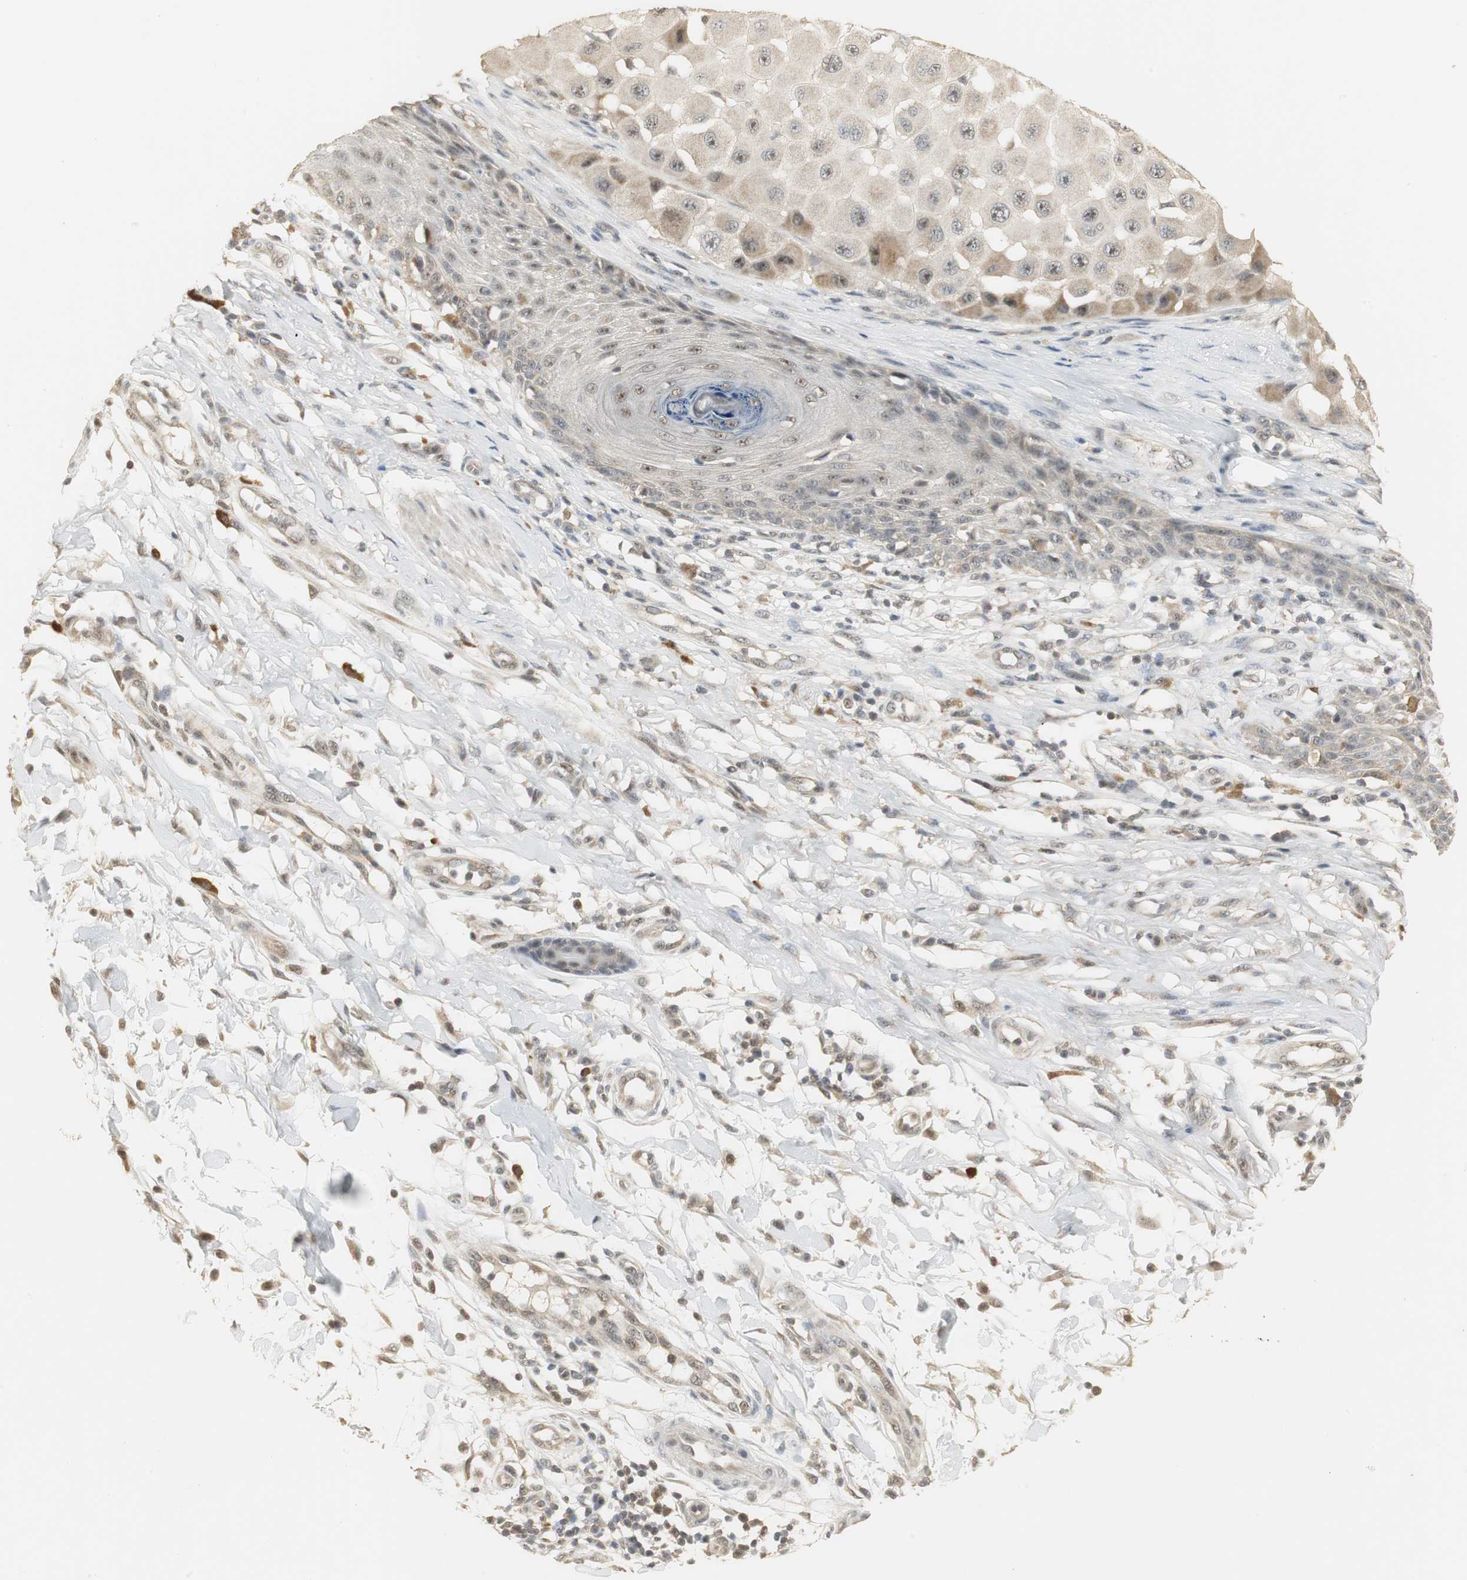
{"staining": {"intensity": "weak", "quantity": "<25%", "location": "cytoplasmic/membranous,nuclear"}, "tissue": "melanoma", "cell_type": "Tumor cells", "image_type": "cancer", "snomed": [{"axis": "morphology", "description": "Malignant melanoma, NOS"}, {"axis": "topography", "description": "Skin"}], "caption": "Melanoma stained for a protein using immunohistochemistry displays no positivity tumor cells.", "gene": "ELOA", "patient": {"sex": "female", "age": 81}}